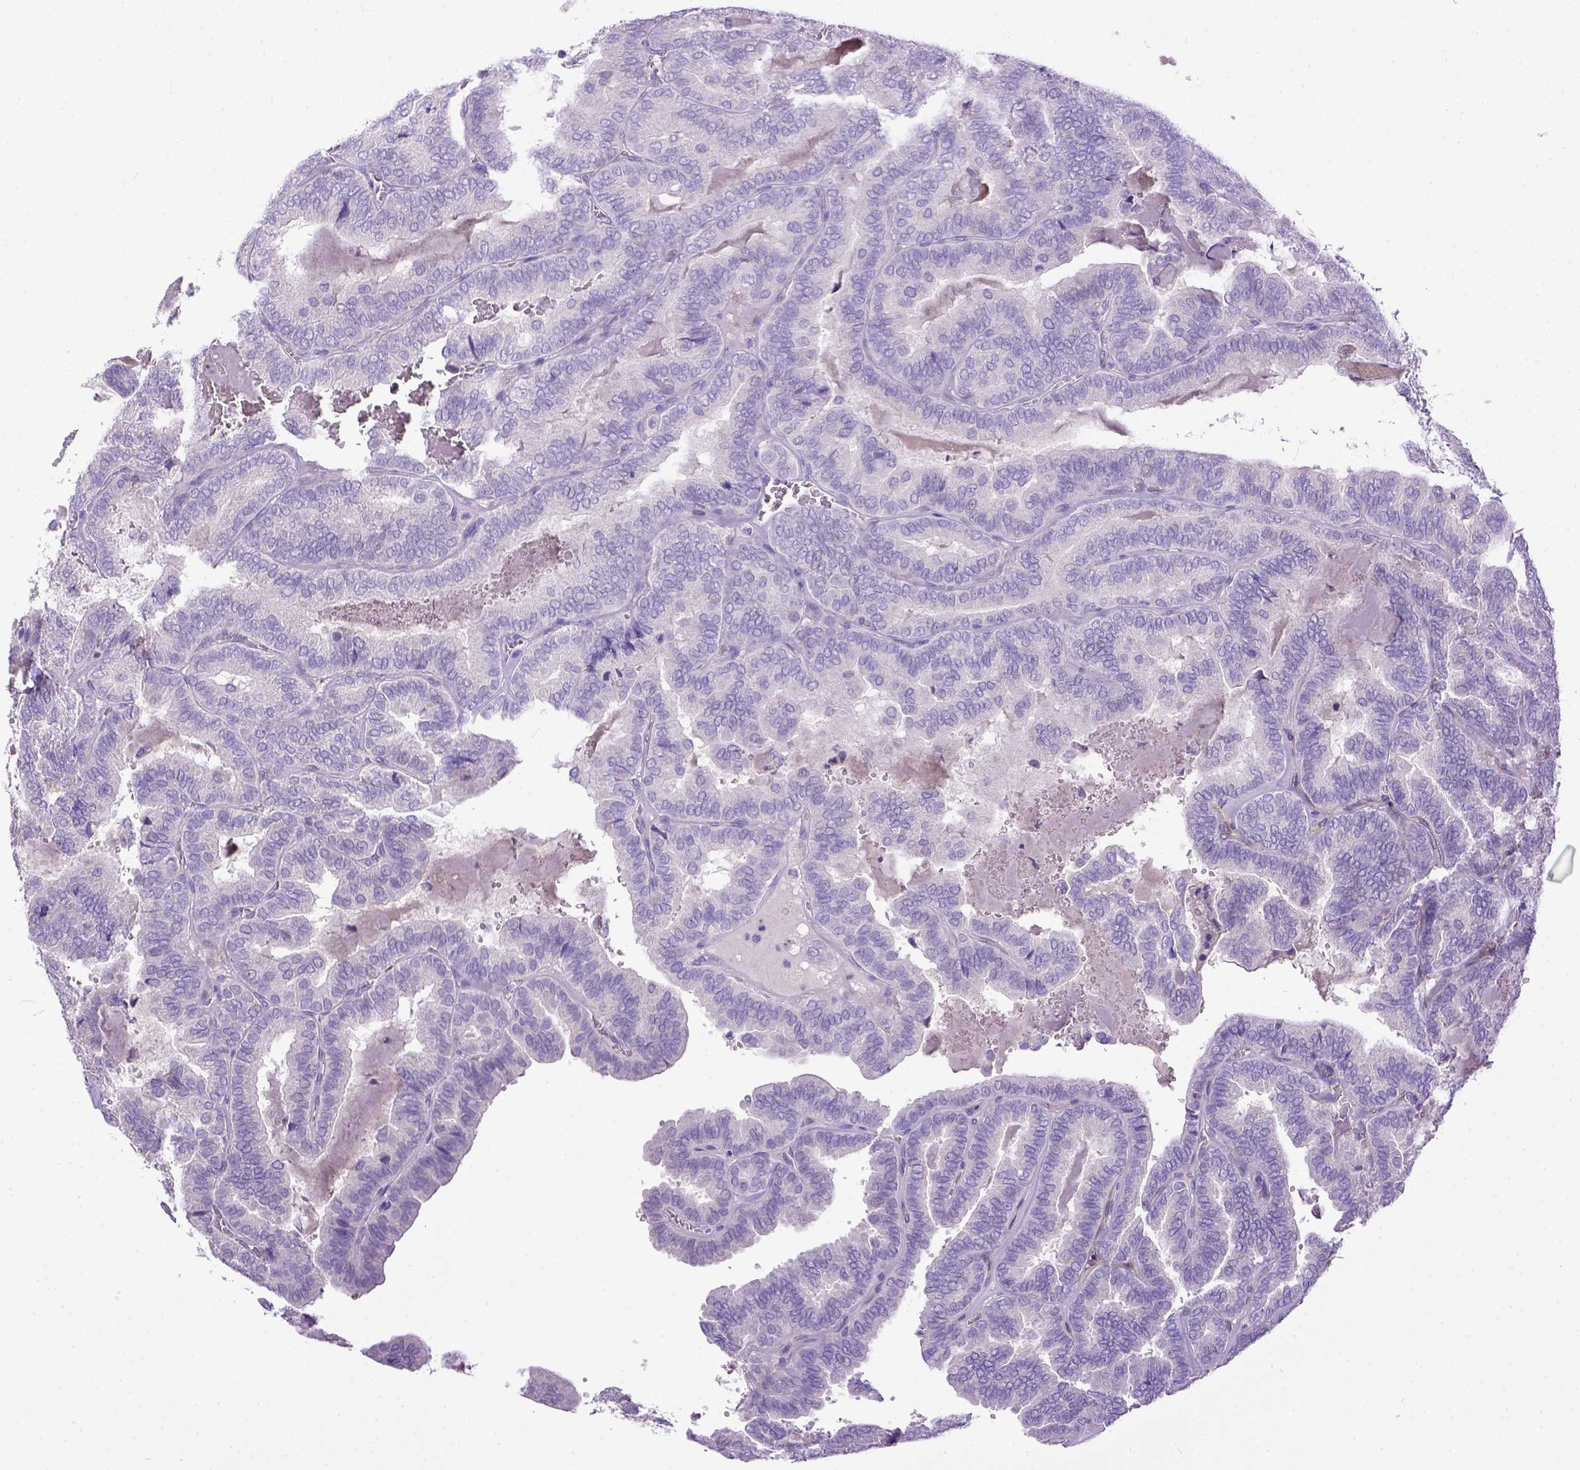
{"staining": {"intensity": "negative", "quantity": "none", "location": "none"}, "tissue": "thyroid cancer", "cell_type": "Tumor cells", "image_type": "cancer", "snomed": [{"axis": "morphology", "description": "Papillary adenocarcinoma, NOS"}, {"axis": "topography", "description": "Thyroid gland"}], "caption": "This is an immunohistochemistry (IHC) photomicrograph of human thyroid cancer (papillary adenocarcinoma). There is no positivity in tumor cells.", "gene": "KIT", "patient": {"sex": "female", "age": 75}}